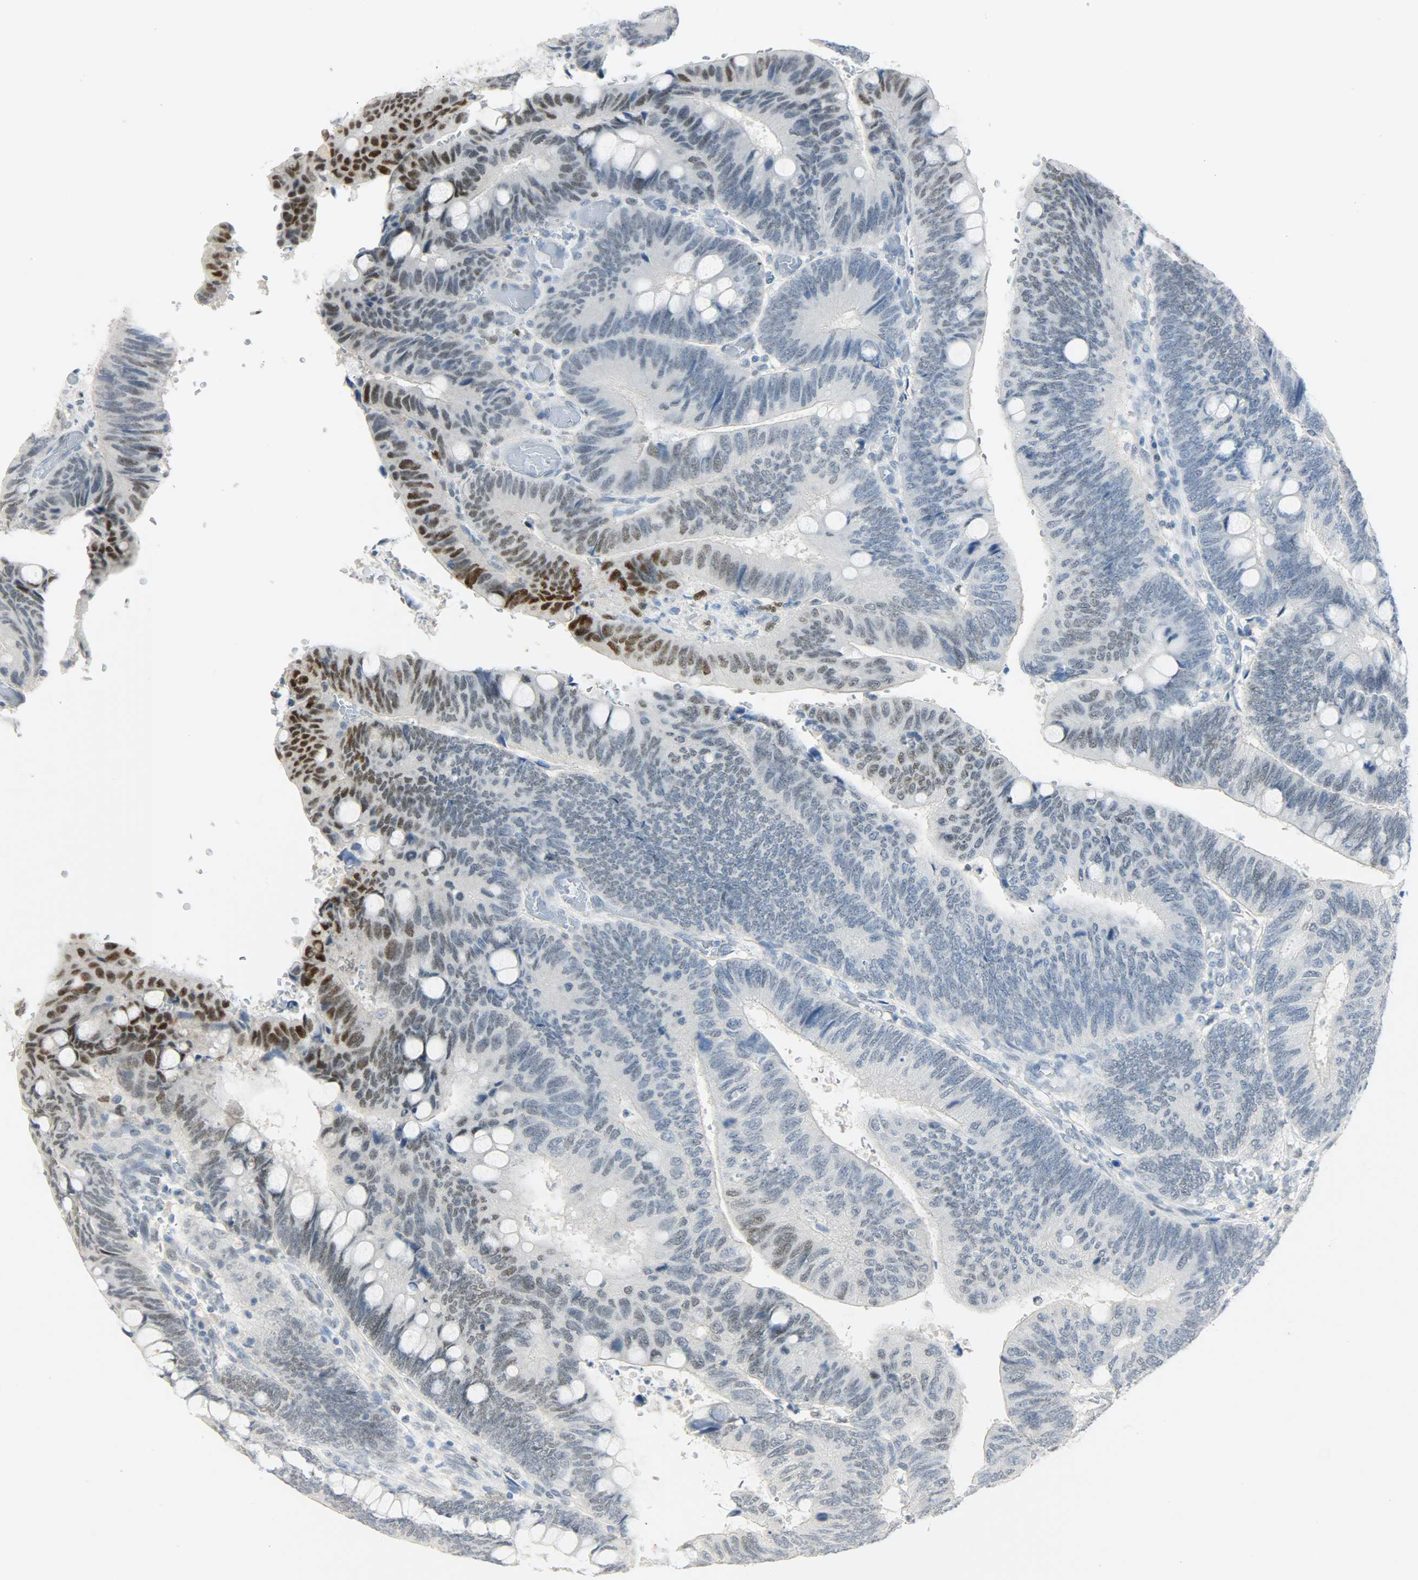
{"staining": {"intensity": "strong", "quantity": "<25%", "location": "nuclear"}, "tissue": "colorectal cancer", "cell_type": "Tumor cells", "image_type": "cancer", "snomed": [{"axis": "morphology", "description": "Normal tissue, NOS"}, {"axis": "morphology", "description": "Adenocarcinoma, NOS"}, {"axis": "topography", "description": "Rectum"}], "caption": "Immunohistochemical staining of colorectal cancer (adenocarcinoma) demonstrates medium levels of strong nuclear protein expression in about <25% of tumor cells.", "gene": "PPARG", "patient": {"sex": "male", "age": 92}}